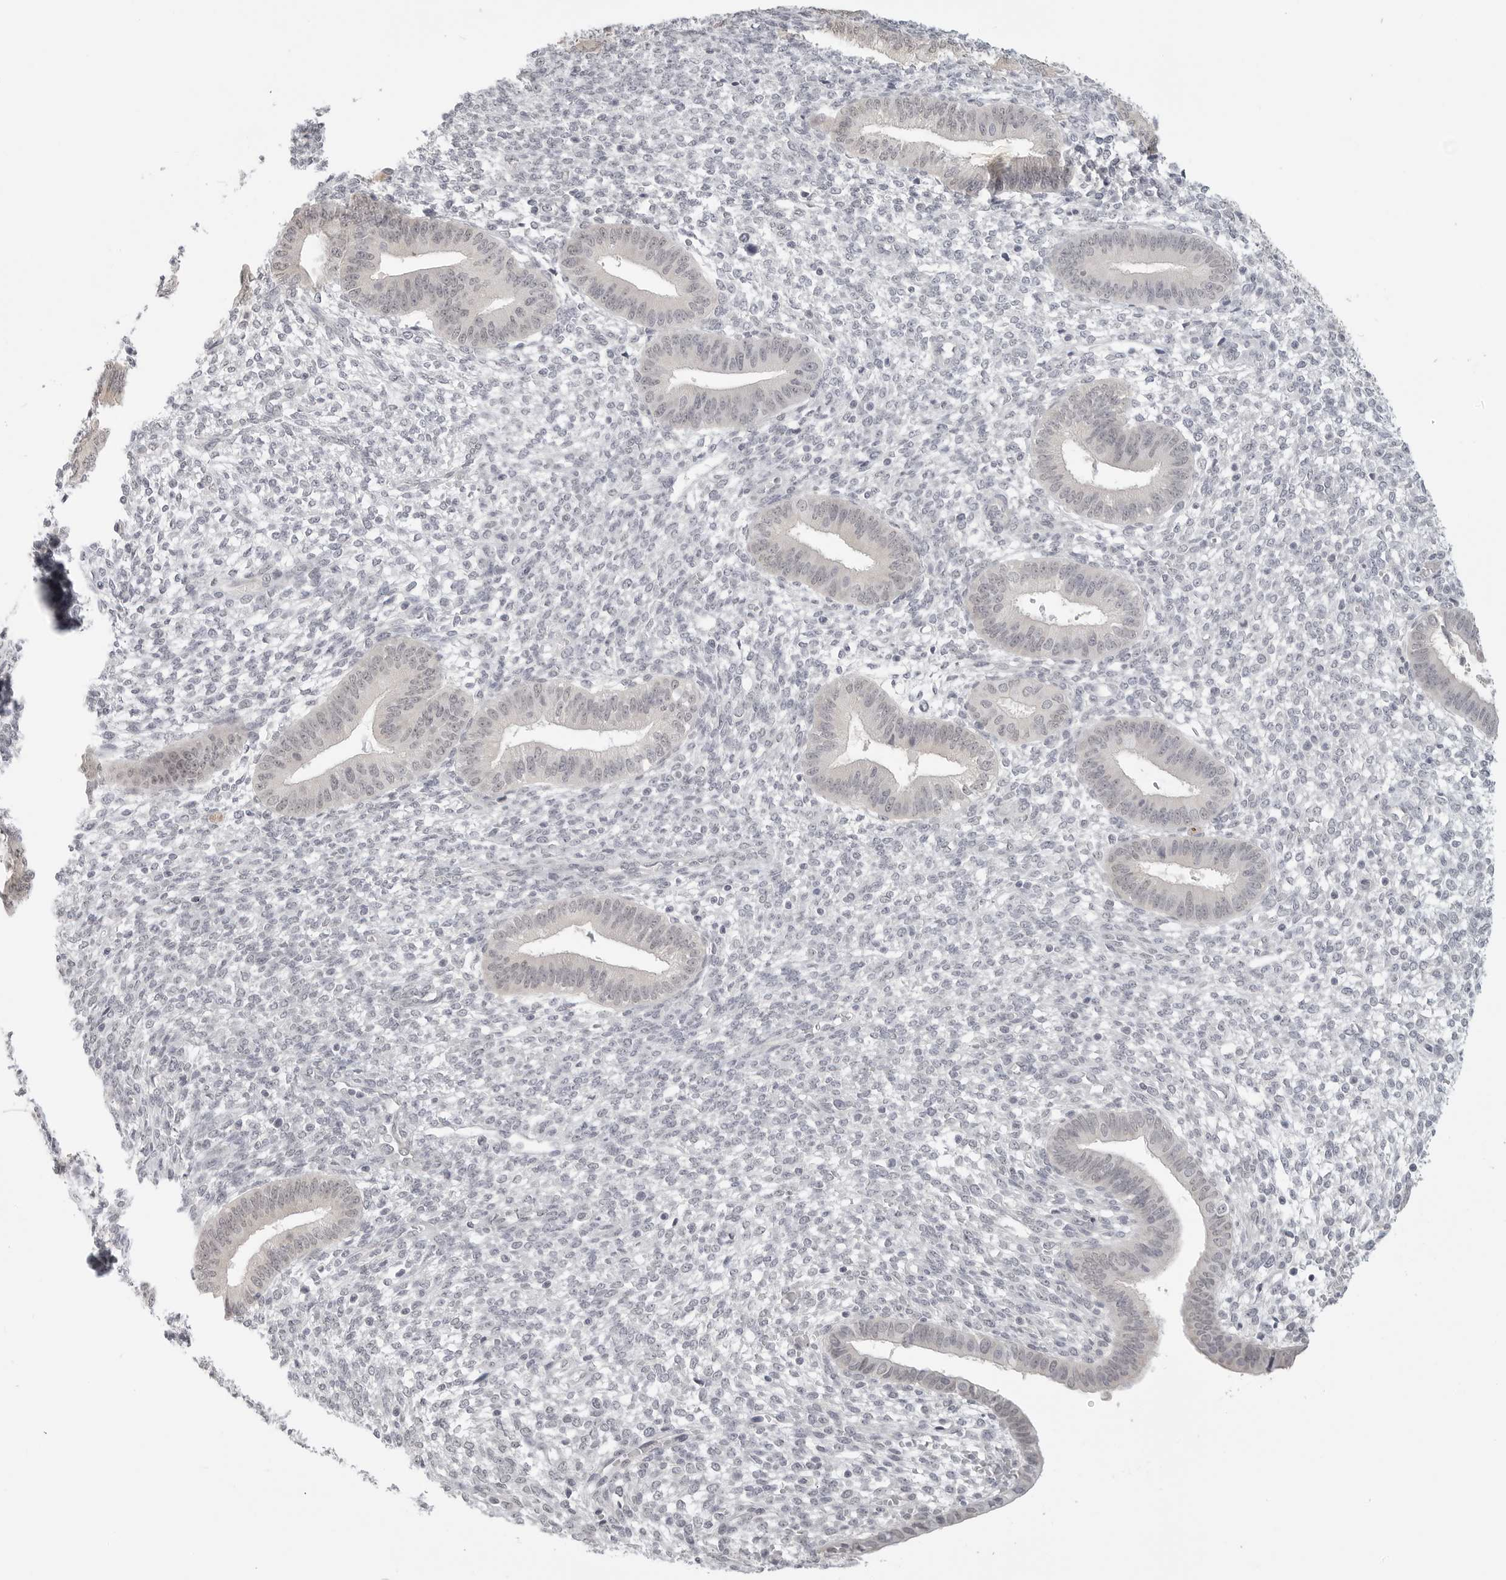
{"staining": {"intensity": "negative", "quantity": "none", "location": "none"}, "tissue": "endometrium", "cell_type": "Cells in endometrial stroma", "image_type": "normal", "snomed": [{"axis": "morphology", "description": "Normal tissue, NOS"}, {"axis": "topography", "description": "Endometrium"}], "caption": "Immunohistochemistry histopathology image of unremarkable endometrium stained for a protein (brown), which shows no staining in cells in endometrial stroma.", "gene": "KLK11", "patient": {"sex": "female", "age": 46}}